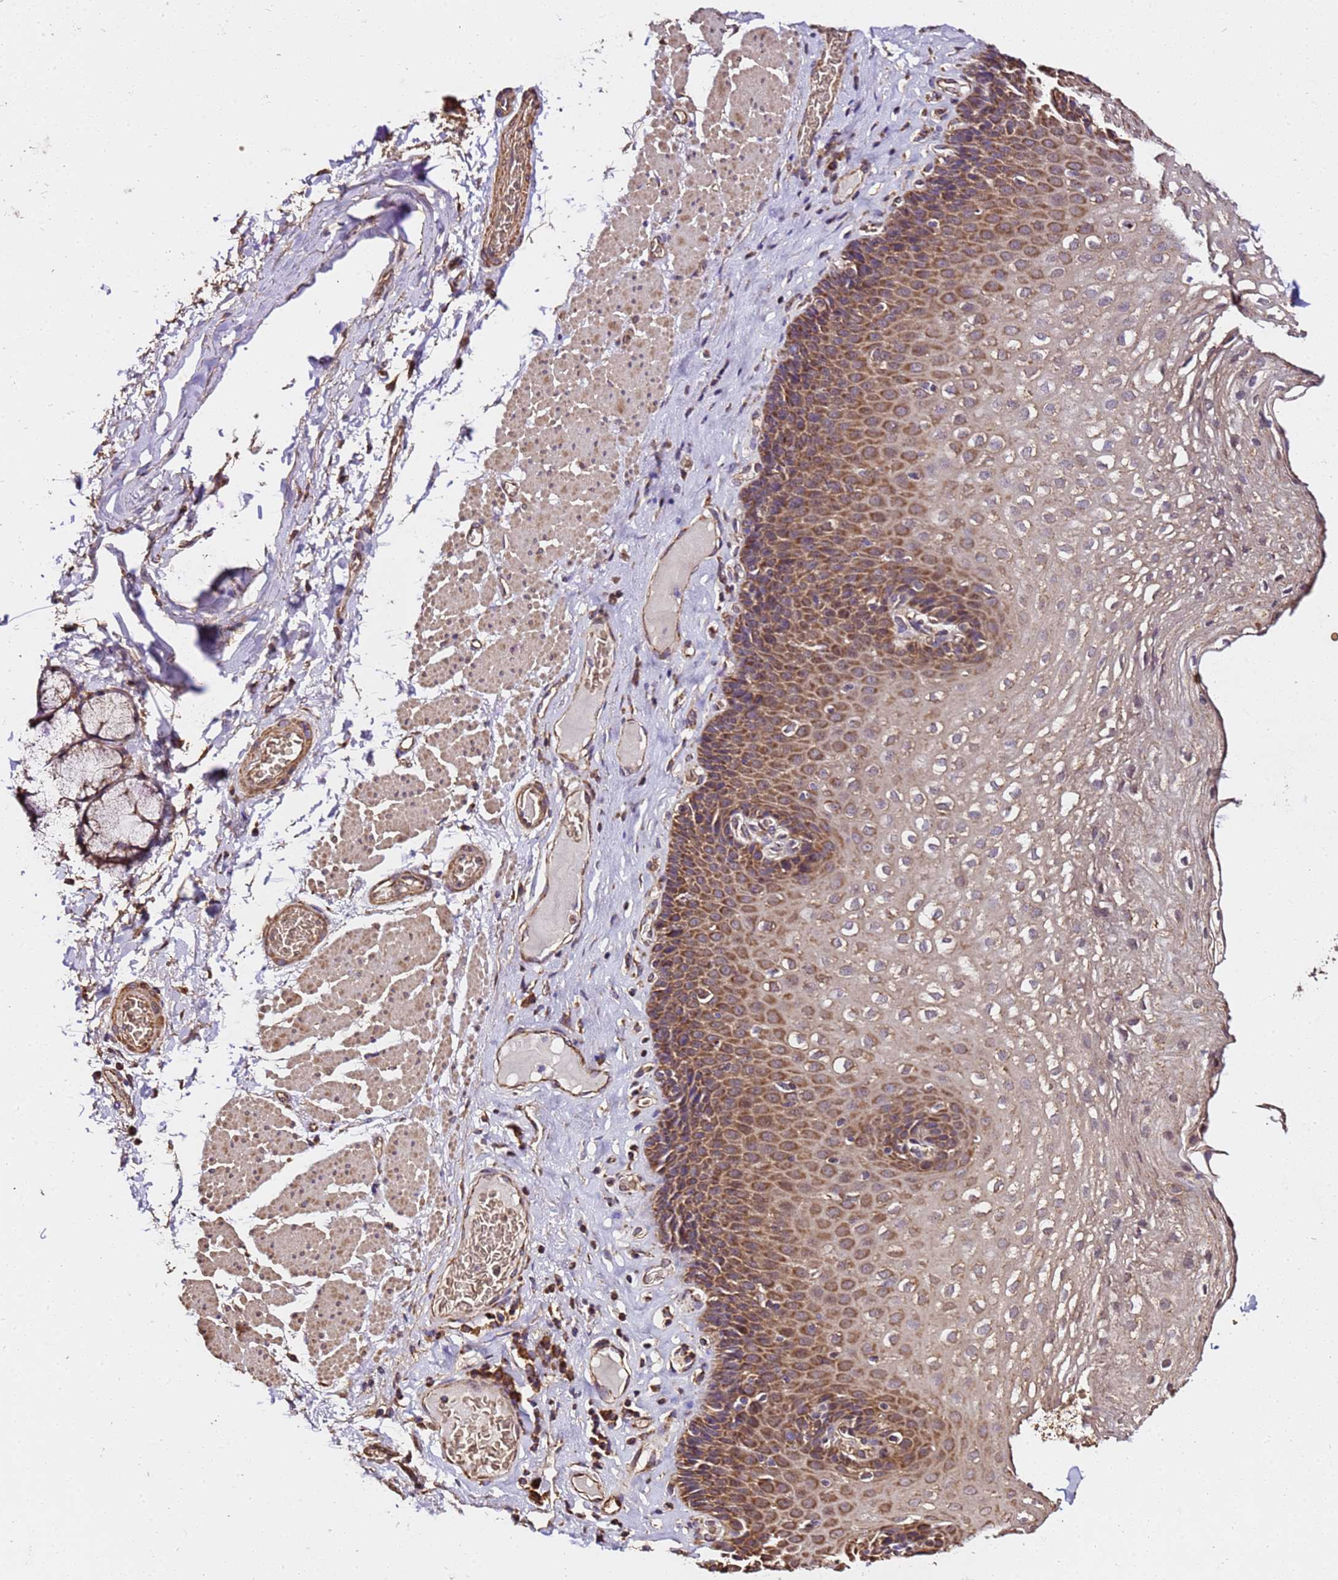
{"staining": {"intensity": "moderate", "quantity": ">75%", "location": "cytoplasmic/membranous"}, "tissue": "esophagus", "cell_type": "Squamous epithelial cells", "image_type": "normal", "snomed": [{"axis": "morphology", "description": "Normal tissue, NOS"}, {"axis": "topography", "description": "Esophagus"}], "caption": "Protein expression analysis of normal esophagus shows moderate cytoplasmic/membranous staining in about >75% of squamous epithelial cells. (DAB (3,3'-diaminobenzidine) IHC, brown staining for protein, blue staining for nuclei).", "gene": "LRRIQ1", "patient": {"sex": "female", "age": 66}}